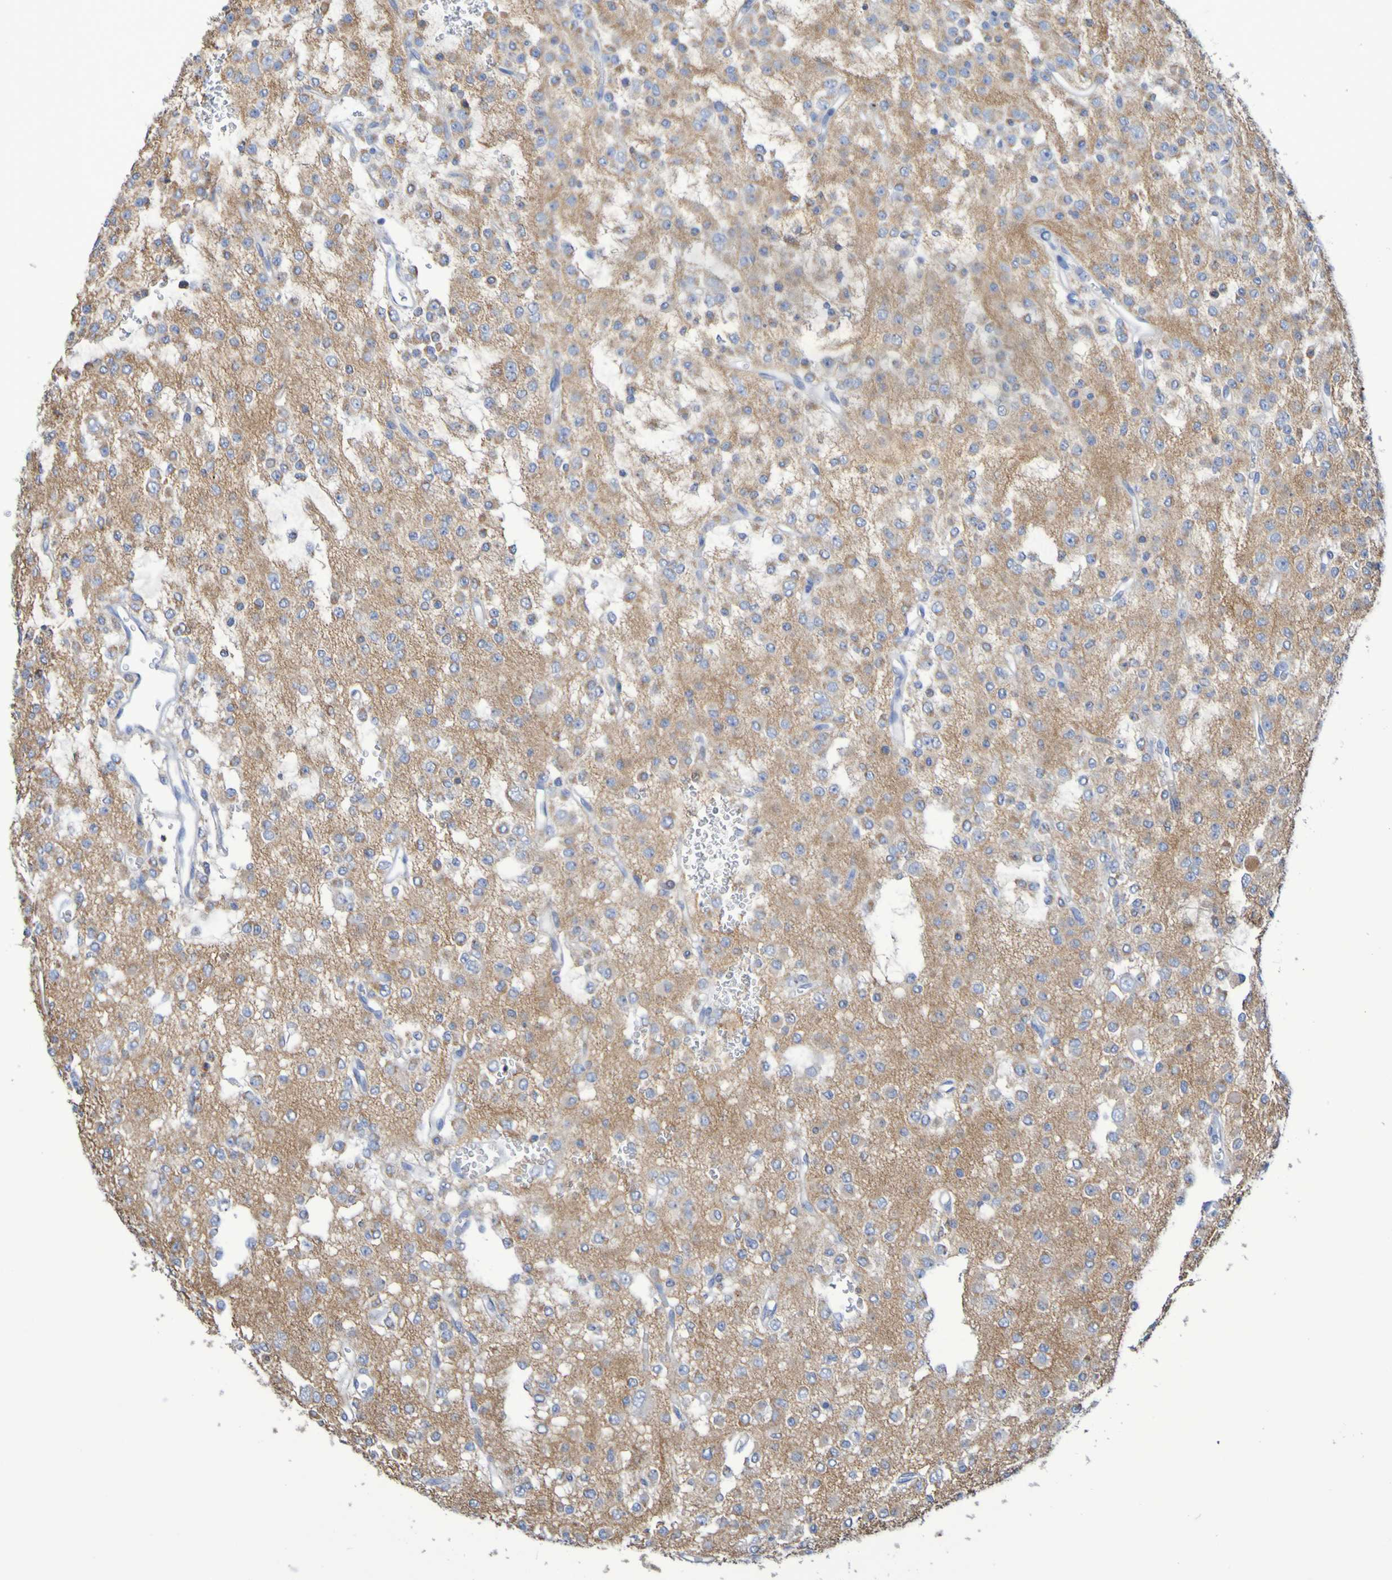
{"staining": {"intensity": "negative", "quantity": "none", "location": "none"}, "tissue": "glioma", "cell_type": "Tumor cells", "image_type": "cancer", "snomed": [{"axis": "morphology", "description": "Glioma, malignant, Low grade"}, {"axis": "topography", "description": "Brain"}], "caption": "Immunohistochemistry of human glioma reveals no staining in tumor cells. (Immunohistochemistry (ihc), brightfield microscopy, high magnification).", "gene": "CNTN2", "patient": {"sex": "male", "age": 38}}